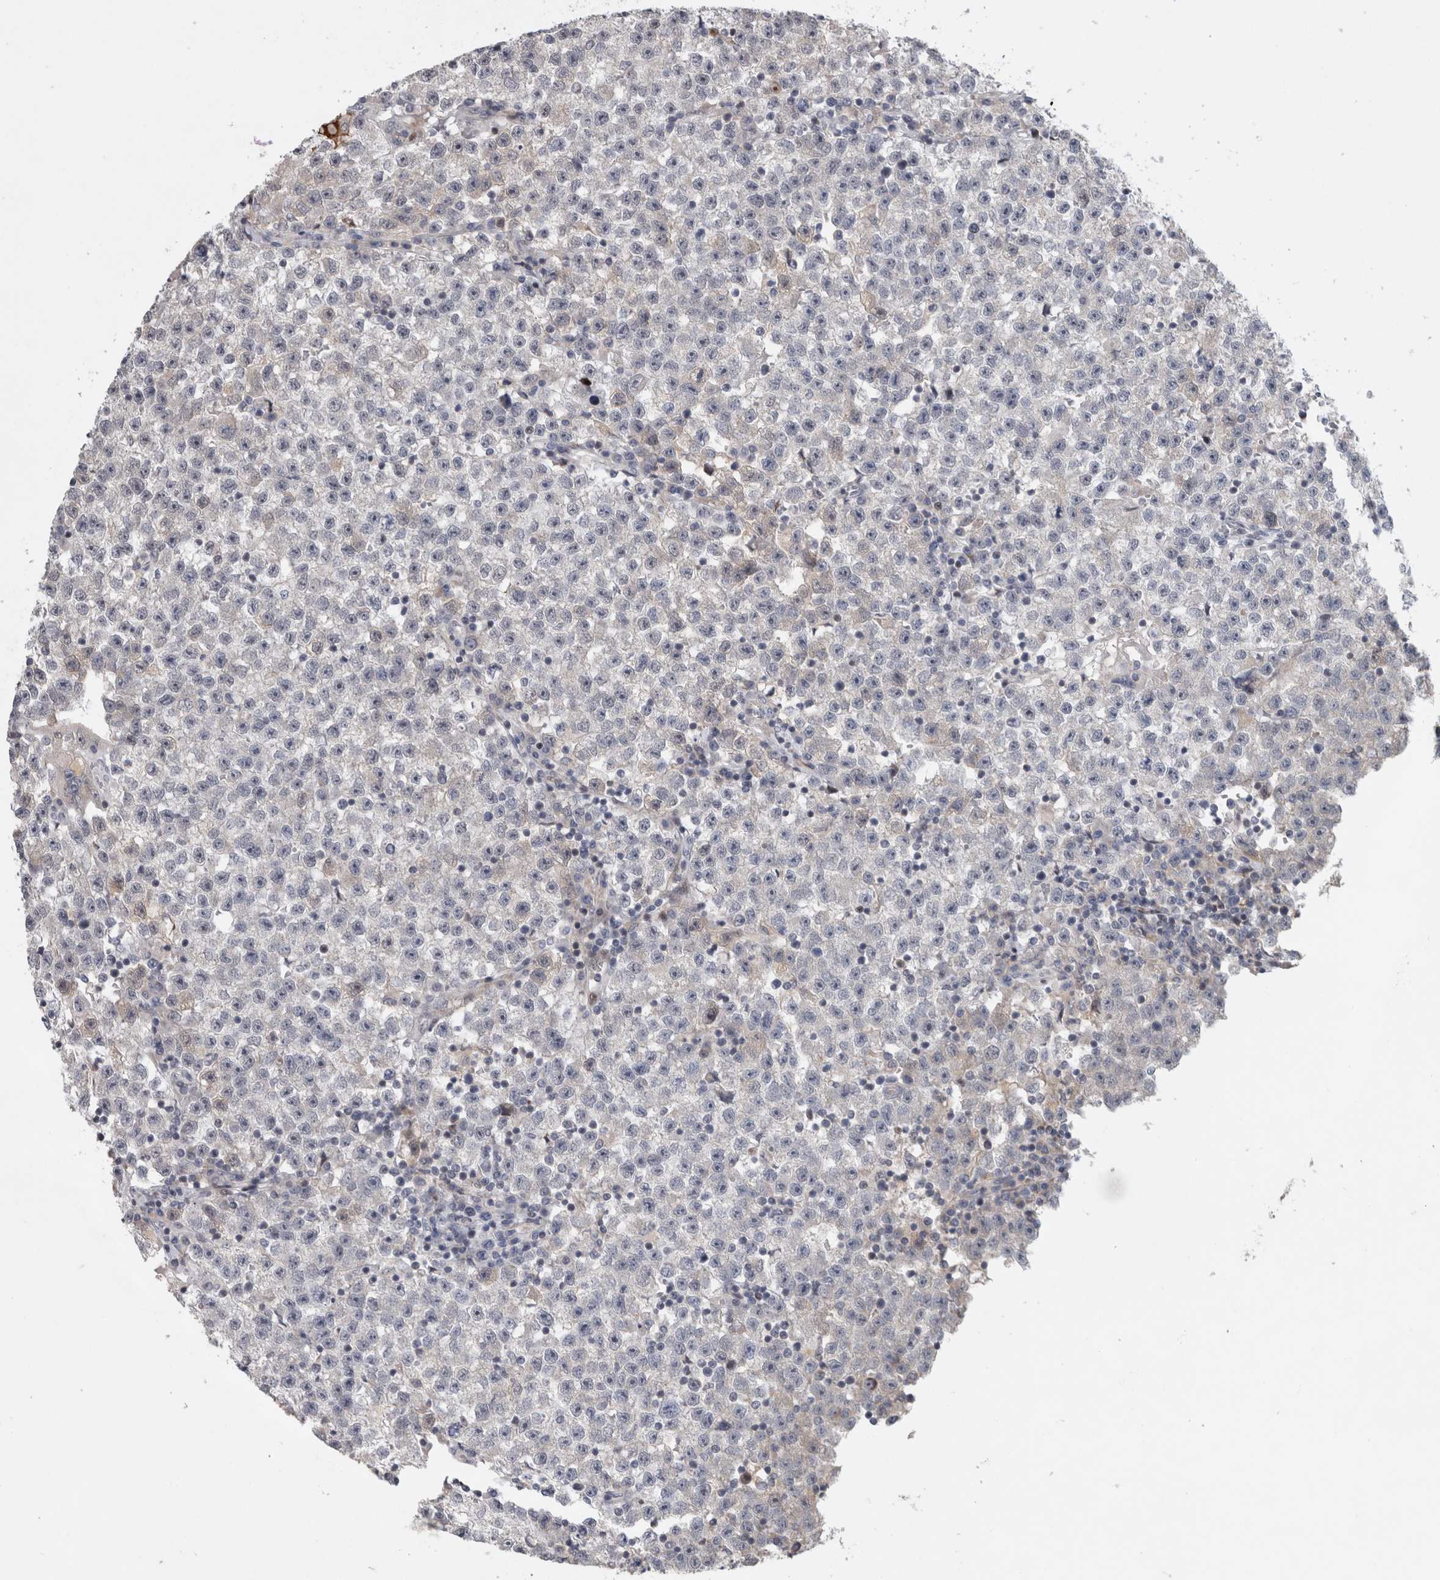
{"staining": {"intensity": "negative", "quantity": "none", "location": "none"}, "tissue": "testis cancer", "cell_type": "Tumor cells", "image_type": "cancer", "snomed": [{"axis": "morphology", "description": "Seminoma, NOS"}, {"axis": "topography", "description": "Testis"}], "caption": "Immunohistochemical staining of testis seminoma reveals no significant expression in tumor cells. (DAB (3,3'-diaminobenzidine) immunohistochemistry (IHC) visualized using brightfield microscopy, high magnification).", "gene": "RBM48", "patient": {"sex": "male", "age": 22}}